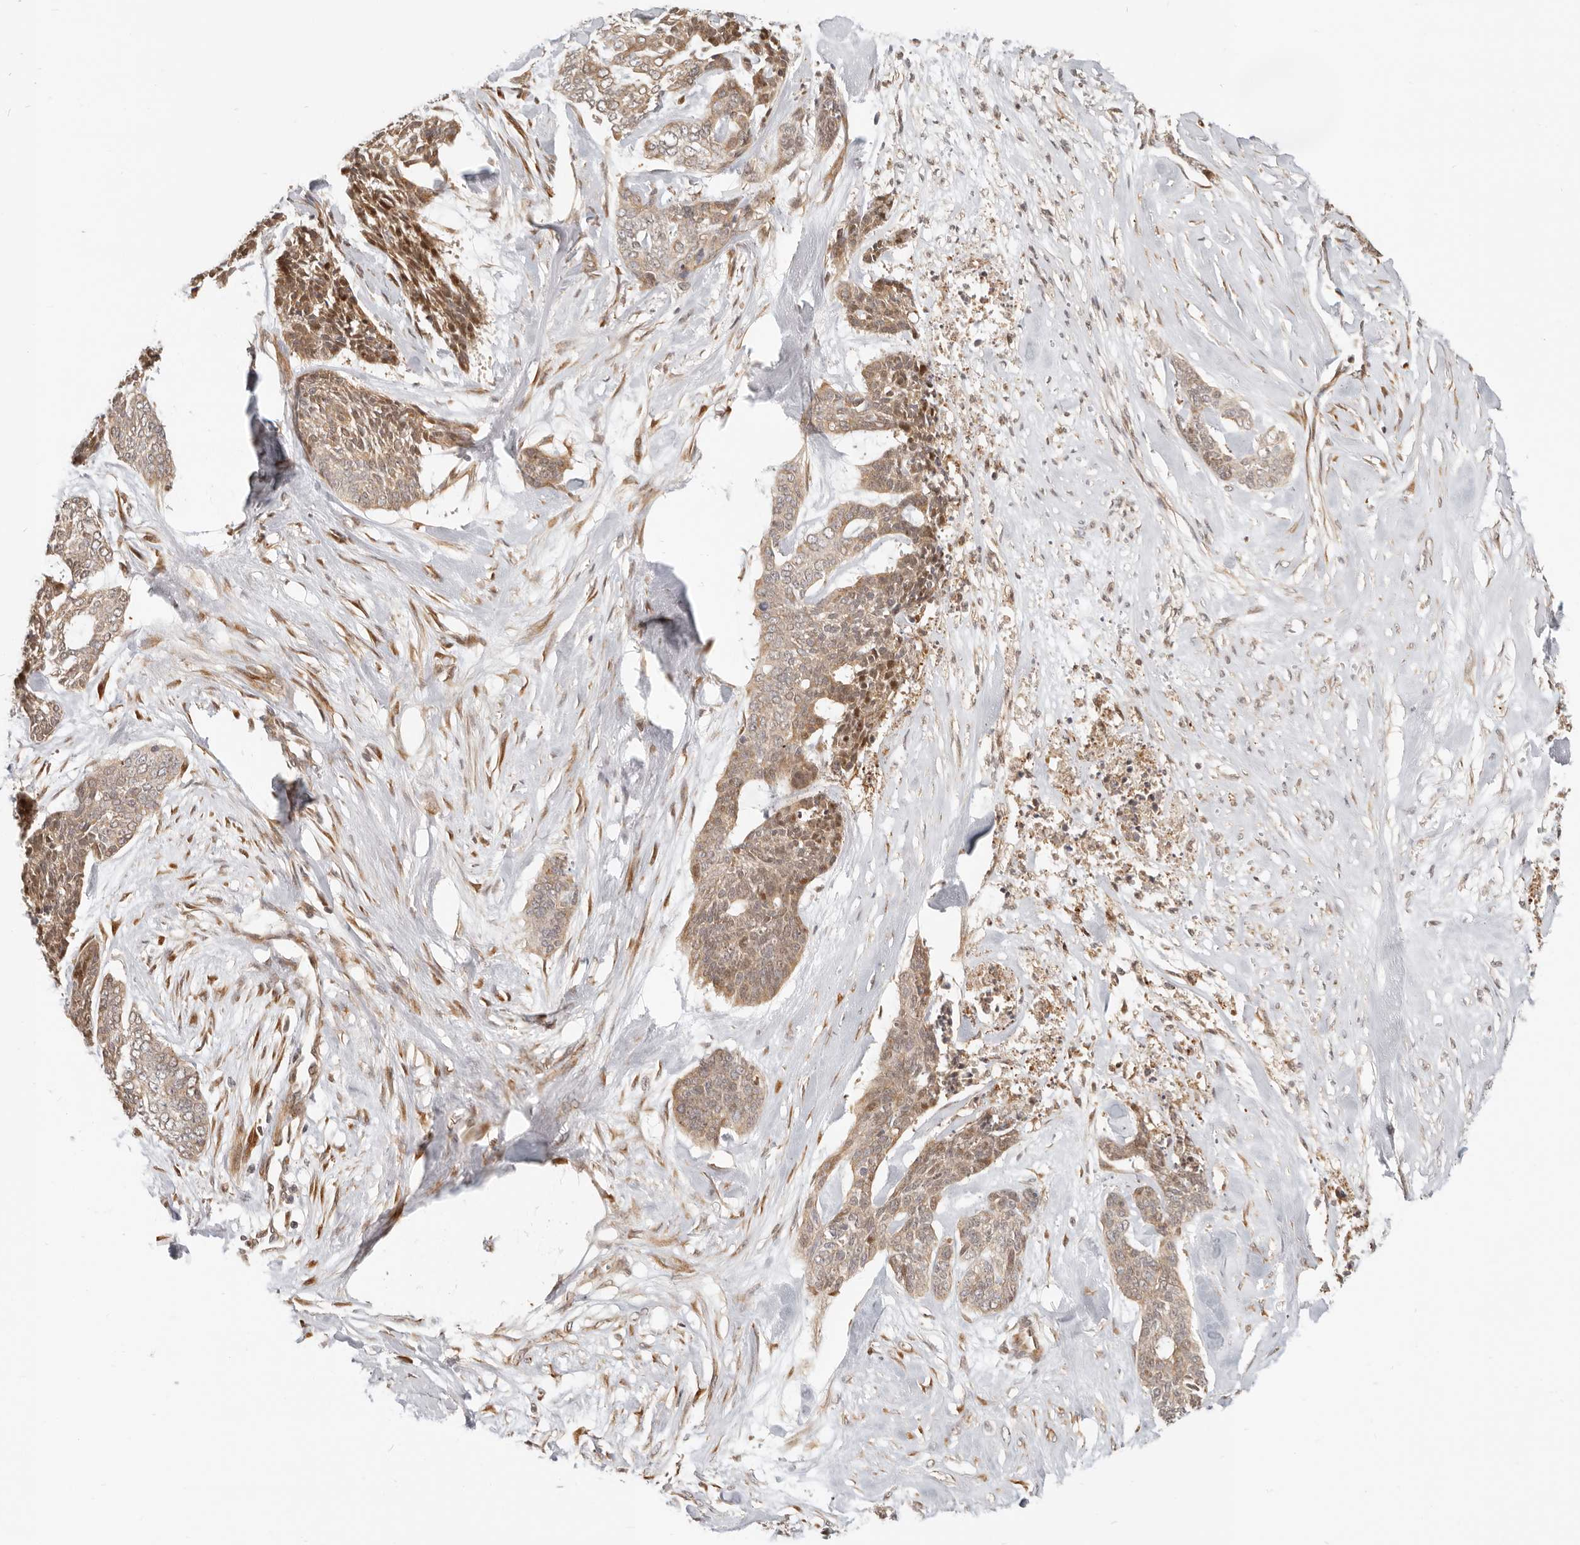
{"staining": {"intensity": "weak", "quantity": ">75%", "location": "cytoplasmic/membranous,nuclear"}, "tissue": "skin cancer", "cell_type": "Tumor cells", "image_type": "cancer", "snomed": [{"axis": "morphology", "description": "Basal cell carcinoma"}, {"axis": "topography", "description": "Skin"}], "caption": "Skin cancer stained with a brown dye reveals weak cytoplasmic/membranous and nuclear positive expression in approximately >75% of tumor cells.", "gene": "TUFT1", "patient": {"sex": "female", "age": 64}}